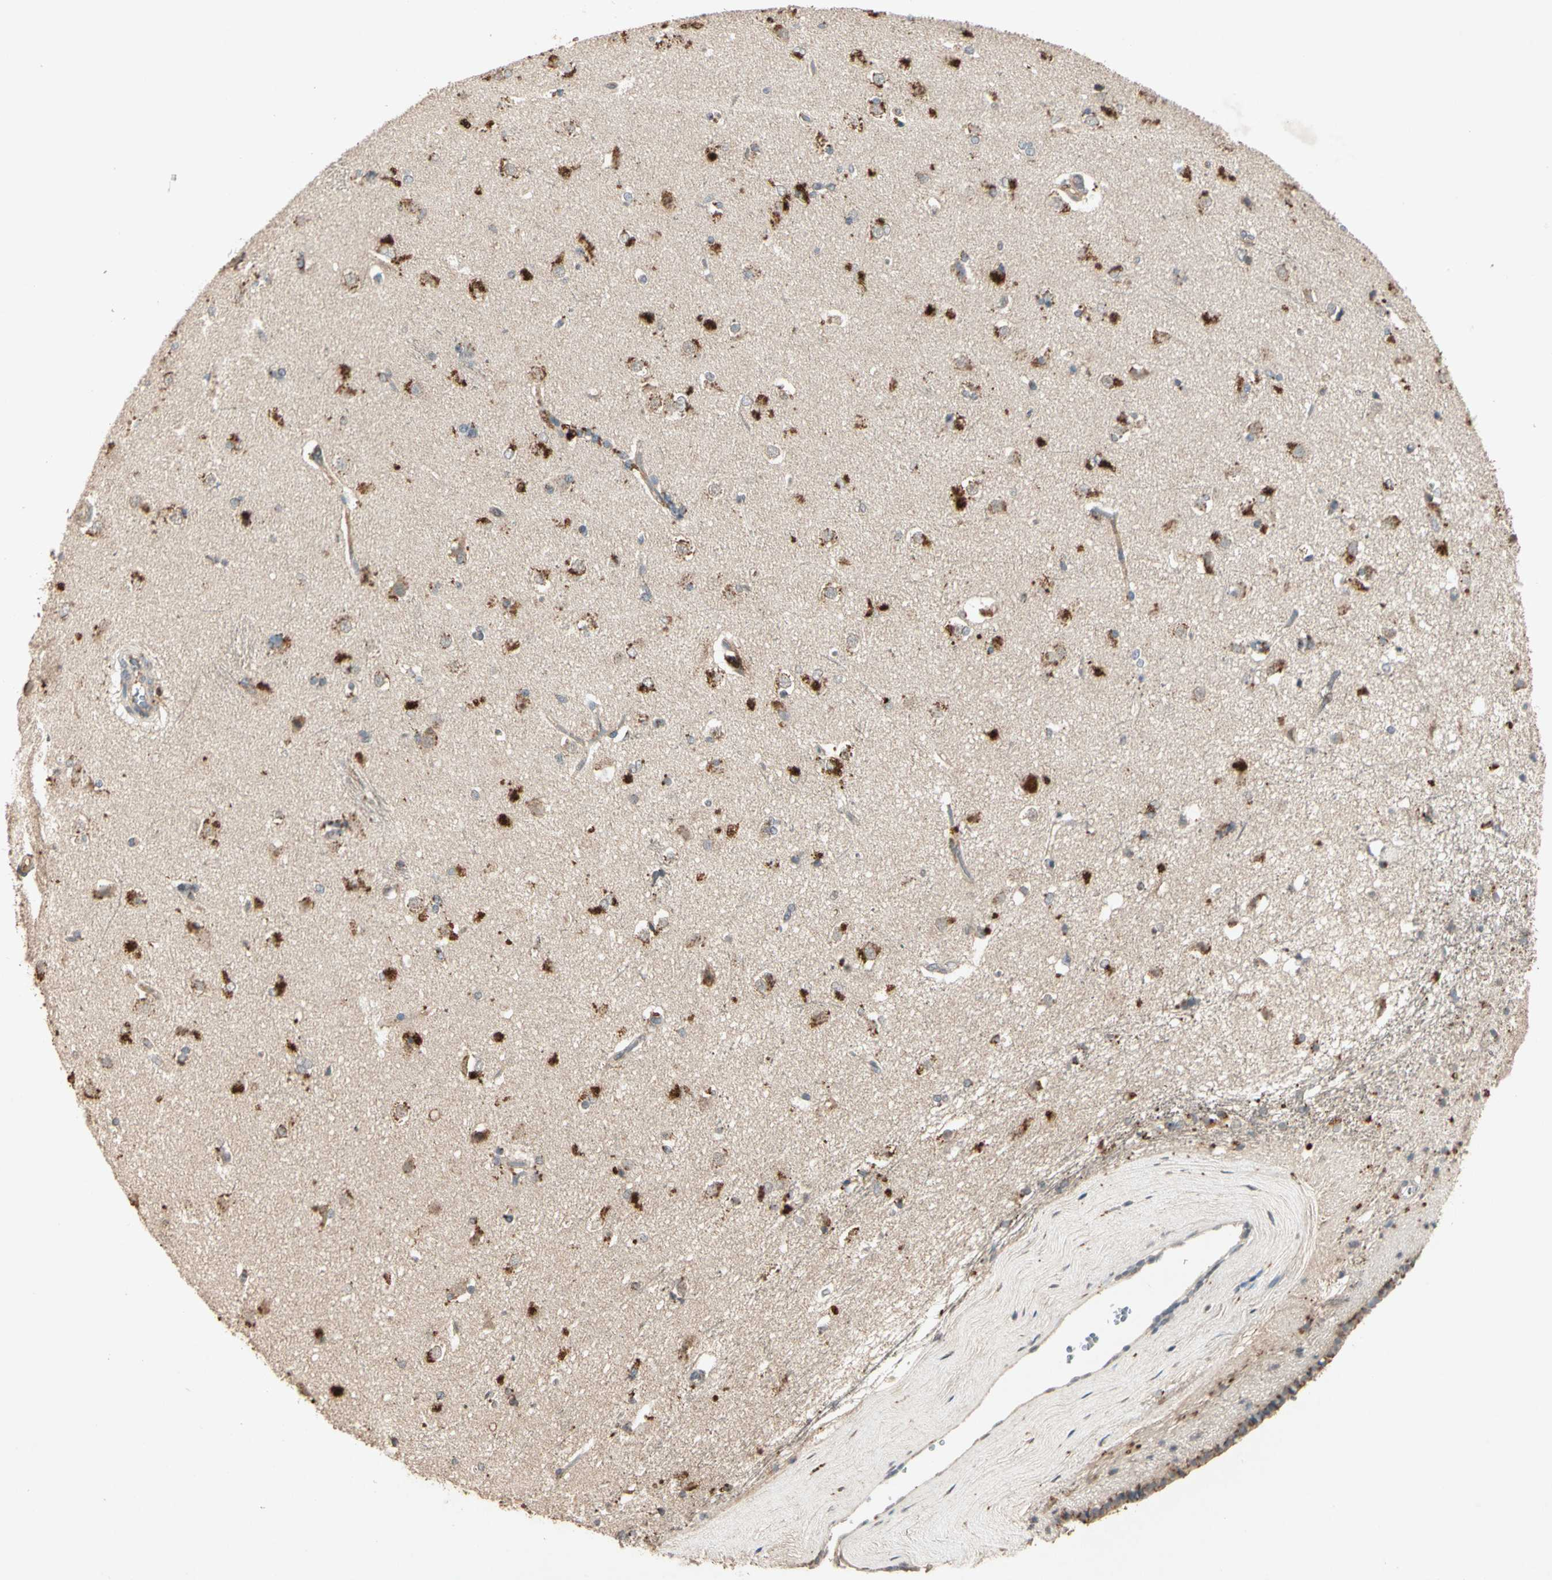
{"staining": {"intensity": "moderate", "quantity": "25%-75%", "location": "cytoplasmic/membranous"}, "tissue": "caudate", "cell_type": "Glial cells", "image_type": "normal", "snomed": [{"axis": "morphology", "description": "Normal tissue, NOS"}, {"axis": "topography", "description": "Lateral ventricle wall"}], "caption": "IHC of normal human caudate exhibits medium levels of moderate cytoplasmic/membranous expression in about 25%-75% of glial cells.", "gene": "GPLD1", "patient": {"sex": "female", "age": 19}}